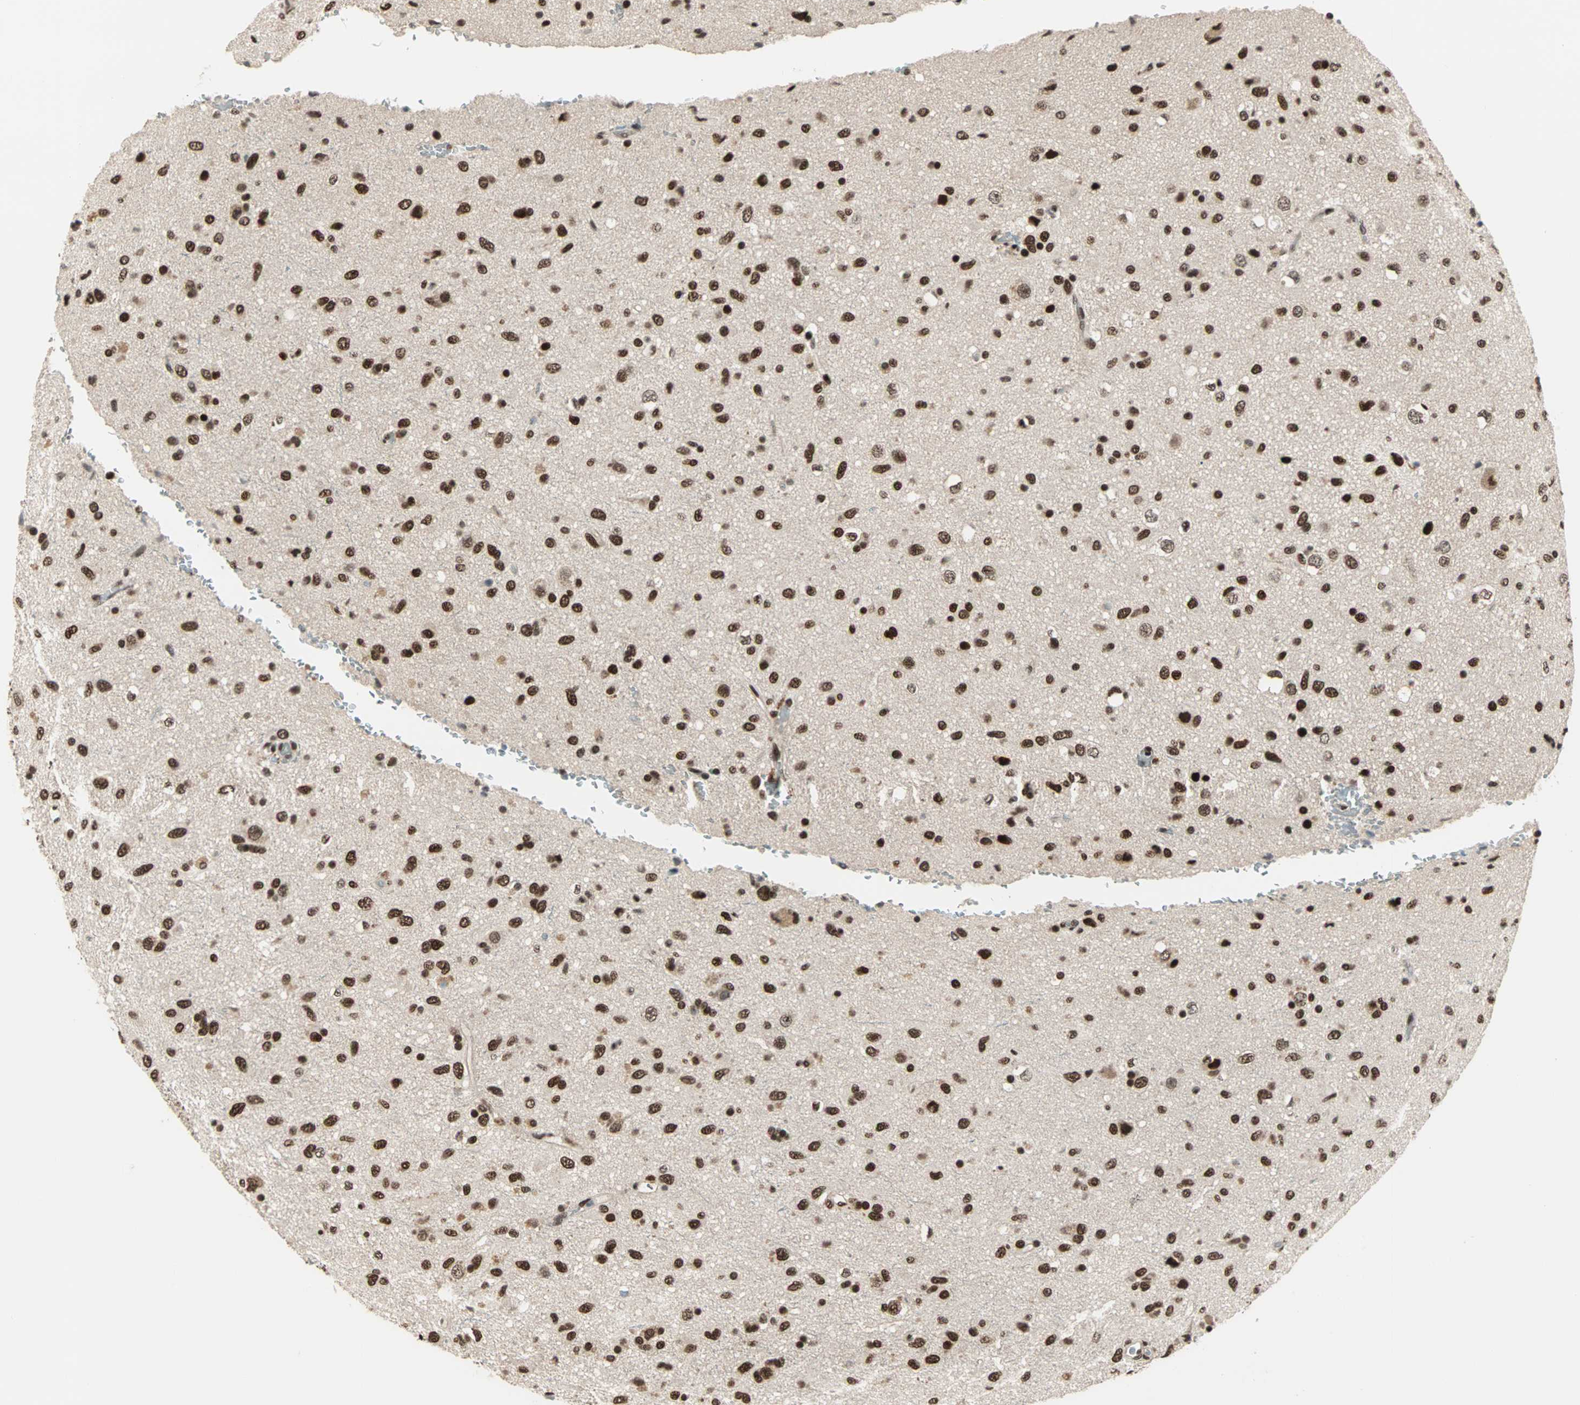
{"staining": {"intensity": "strong", "quantity": ">75%", "location": "nuclear"}, "tissue": "glioma", "cell_type": "Tumor cells", "image_type": "cancer", "snomed": [{"axis": "morphology", "description": "Glioma, malignant, Low grade"}, {"axis": "topography", "description": "Brain"}], "caption": "IHC image of neoplastic tissue: human malignant glioma (low-grade) stained using IHC demonstrates high levels of strong protein expression localized specifically in the nuclear of tumor cells, appearing as a nuclear brown color.", "gene": "MDC1", "patient": {"sex": "male", "age": 77}}